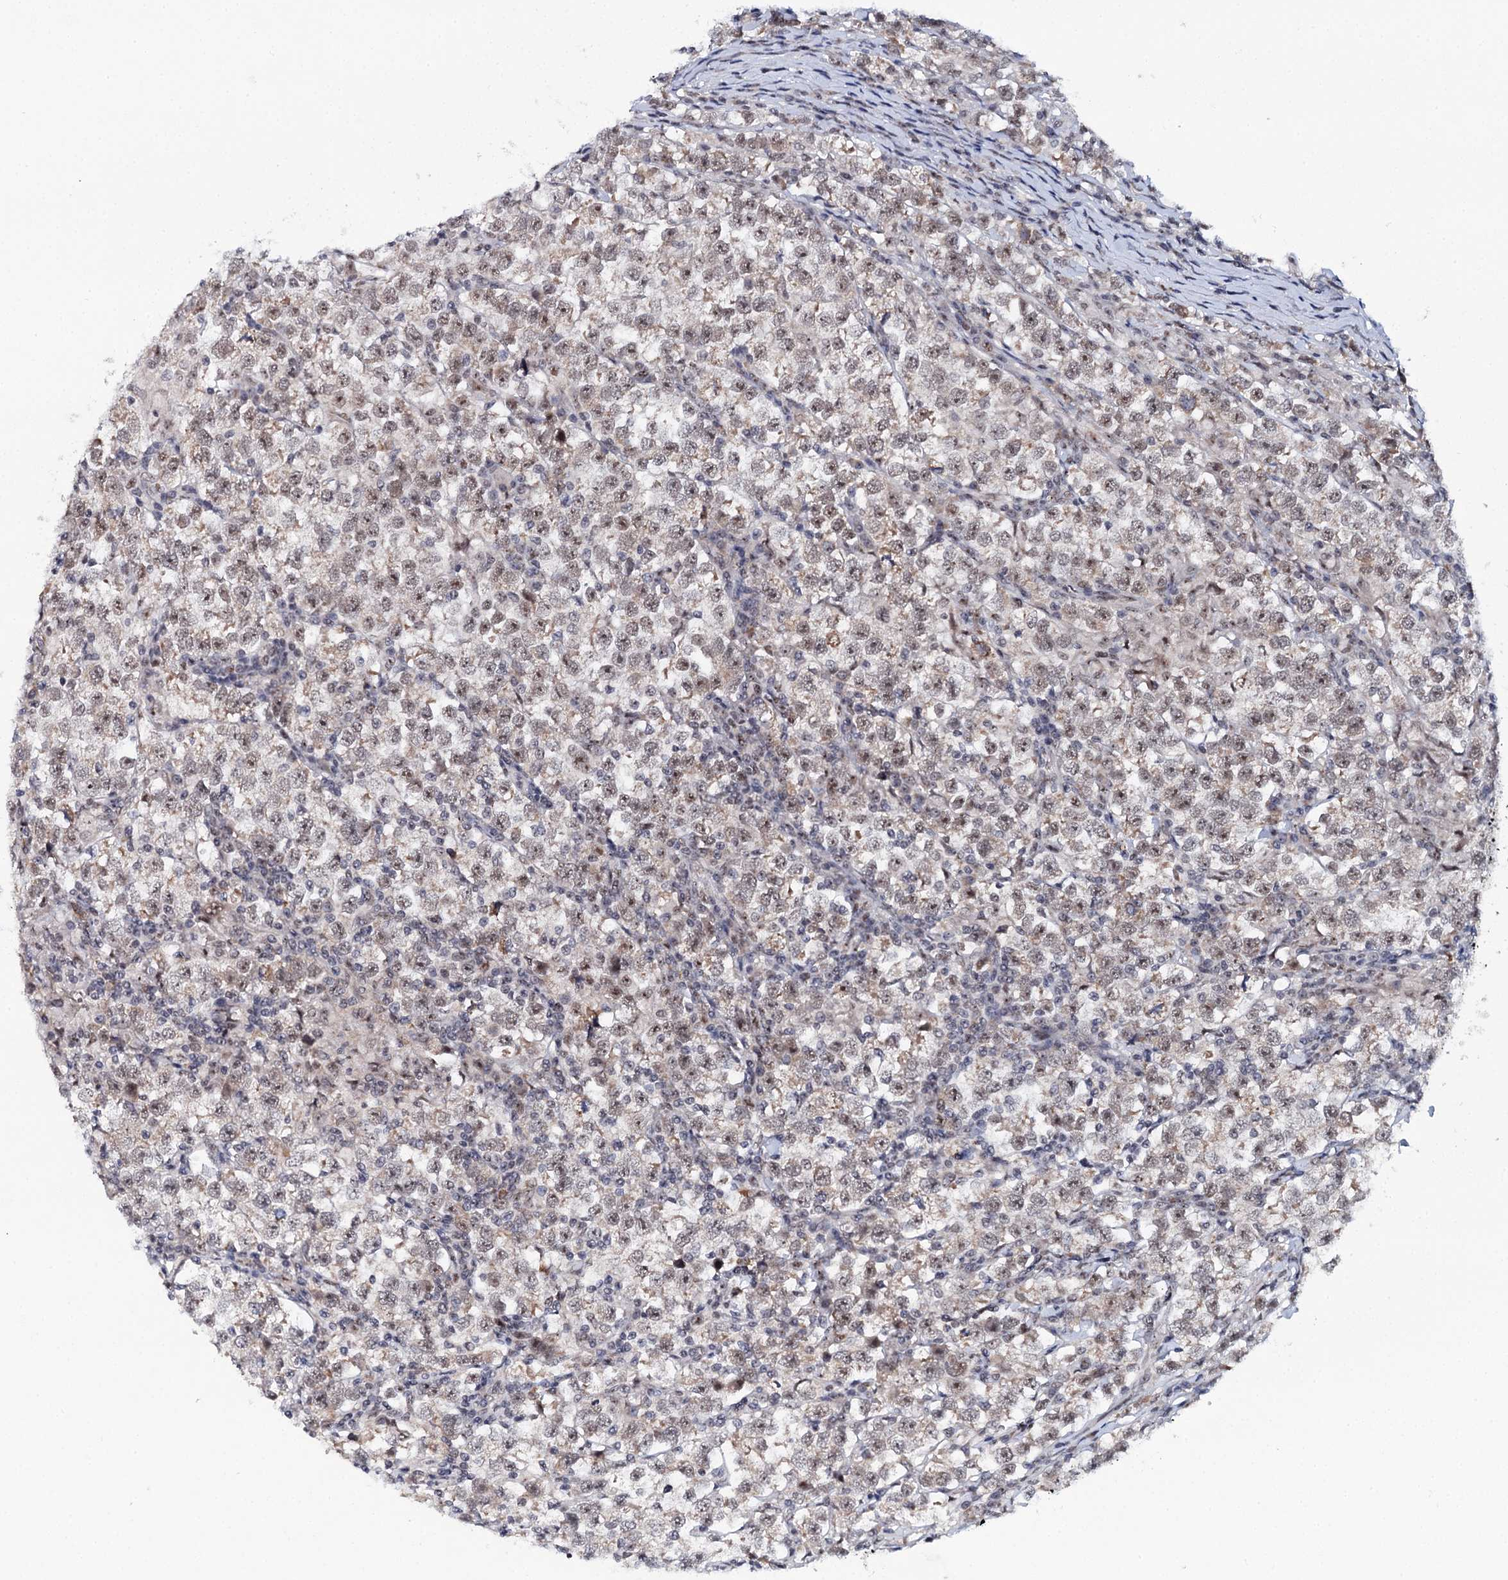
{"staining": {"intensity": "weak", "quantity": "<25%", "location": "nuclear"}, "tissue": "testis cancer", "cell_type": "Tumor cells", "image_type": "cancer", "snomed": [{"axis": "morphology", "description": "Normal tissue, NOS"}, {"axis": "morphology", "description": "Seminoma, NOS"}, {"axis": "topography", "description": "Testis"}], "caption": "This is an immunohistochemistry photomicrograph of testis cancer (seminoma). There is no staining in tumor cells.", "gene": "BUD13", "patient": {"sex": "male", "age": 43}}